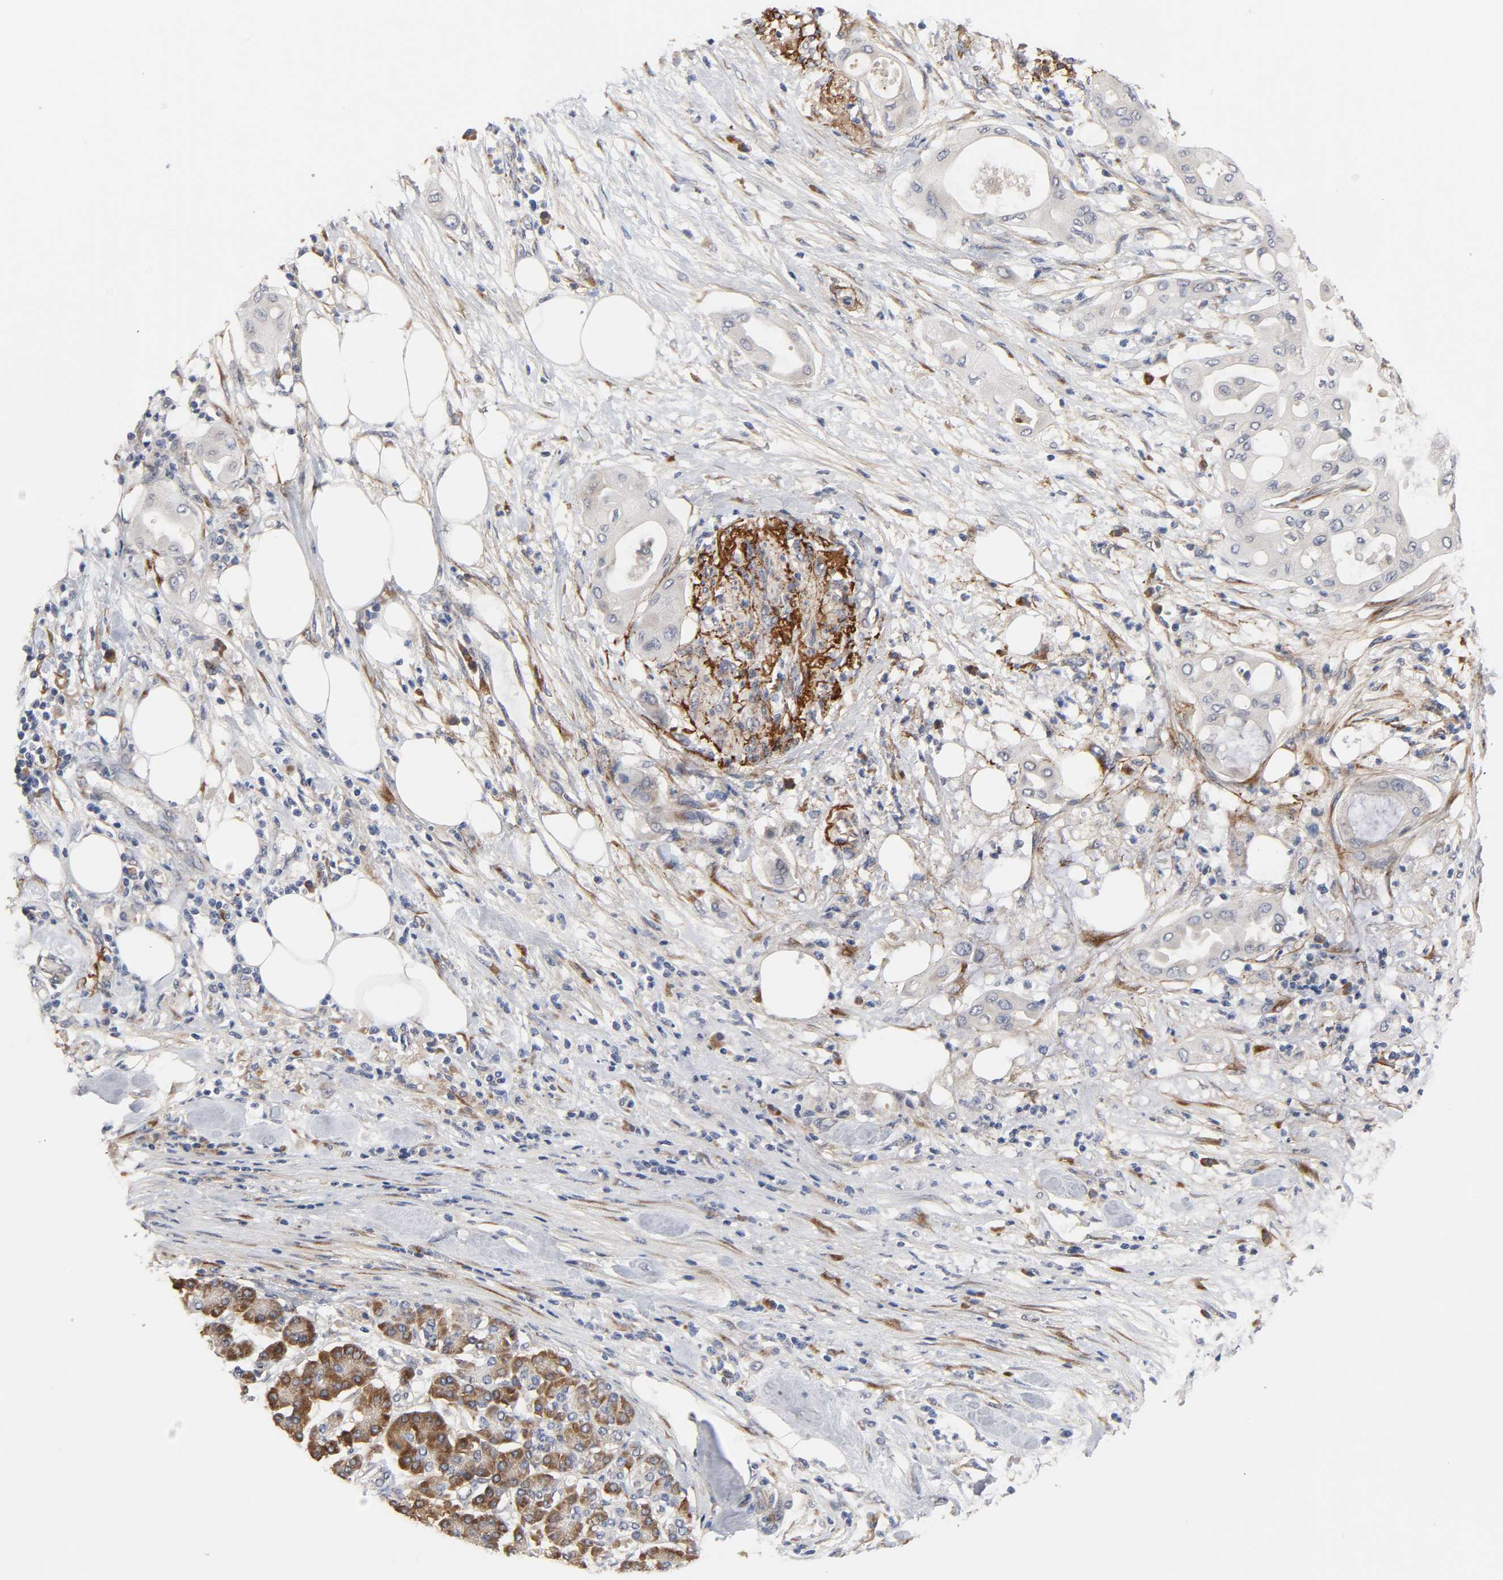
{"staining": {"intensity": "negative", "quantity": "none", "location": "none"}, "tissue": "pancreatic cancer", "cell_type": "Tumor cells", "image_type": "cancer", "snomed": [{"axis": "morphology", "description": "Adenocarcinoma, NOS"}, {"axis": "morphology", "description": "Adenocarcinoma, metastatic, NOS"}, {"axis": "topography", "description": "Lymph node"}, {"axis": "topography", "description": "Pancreas"}, {"axis": "topography", "description": "Duodenum"}], "caption": "Immunohistochemistry (IHC) of metastatic adenocarcinoma (pancreatic) shows no staining in tumor cells.", "gene": "HDLBP", "patient": {"sex": "female", "age": 64}}